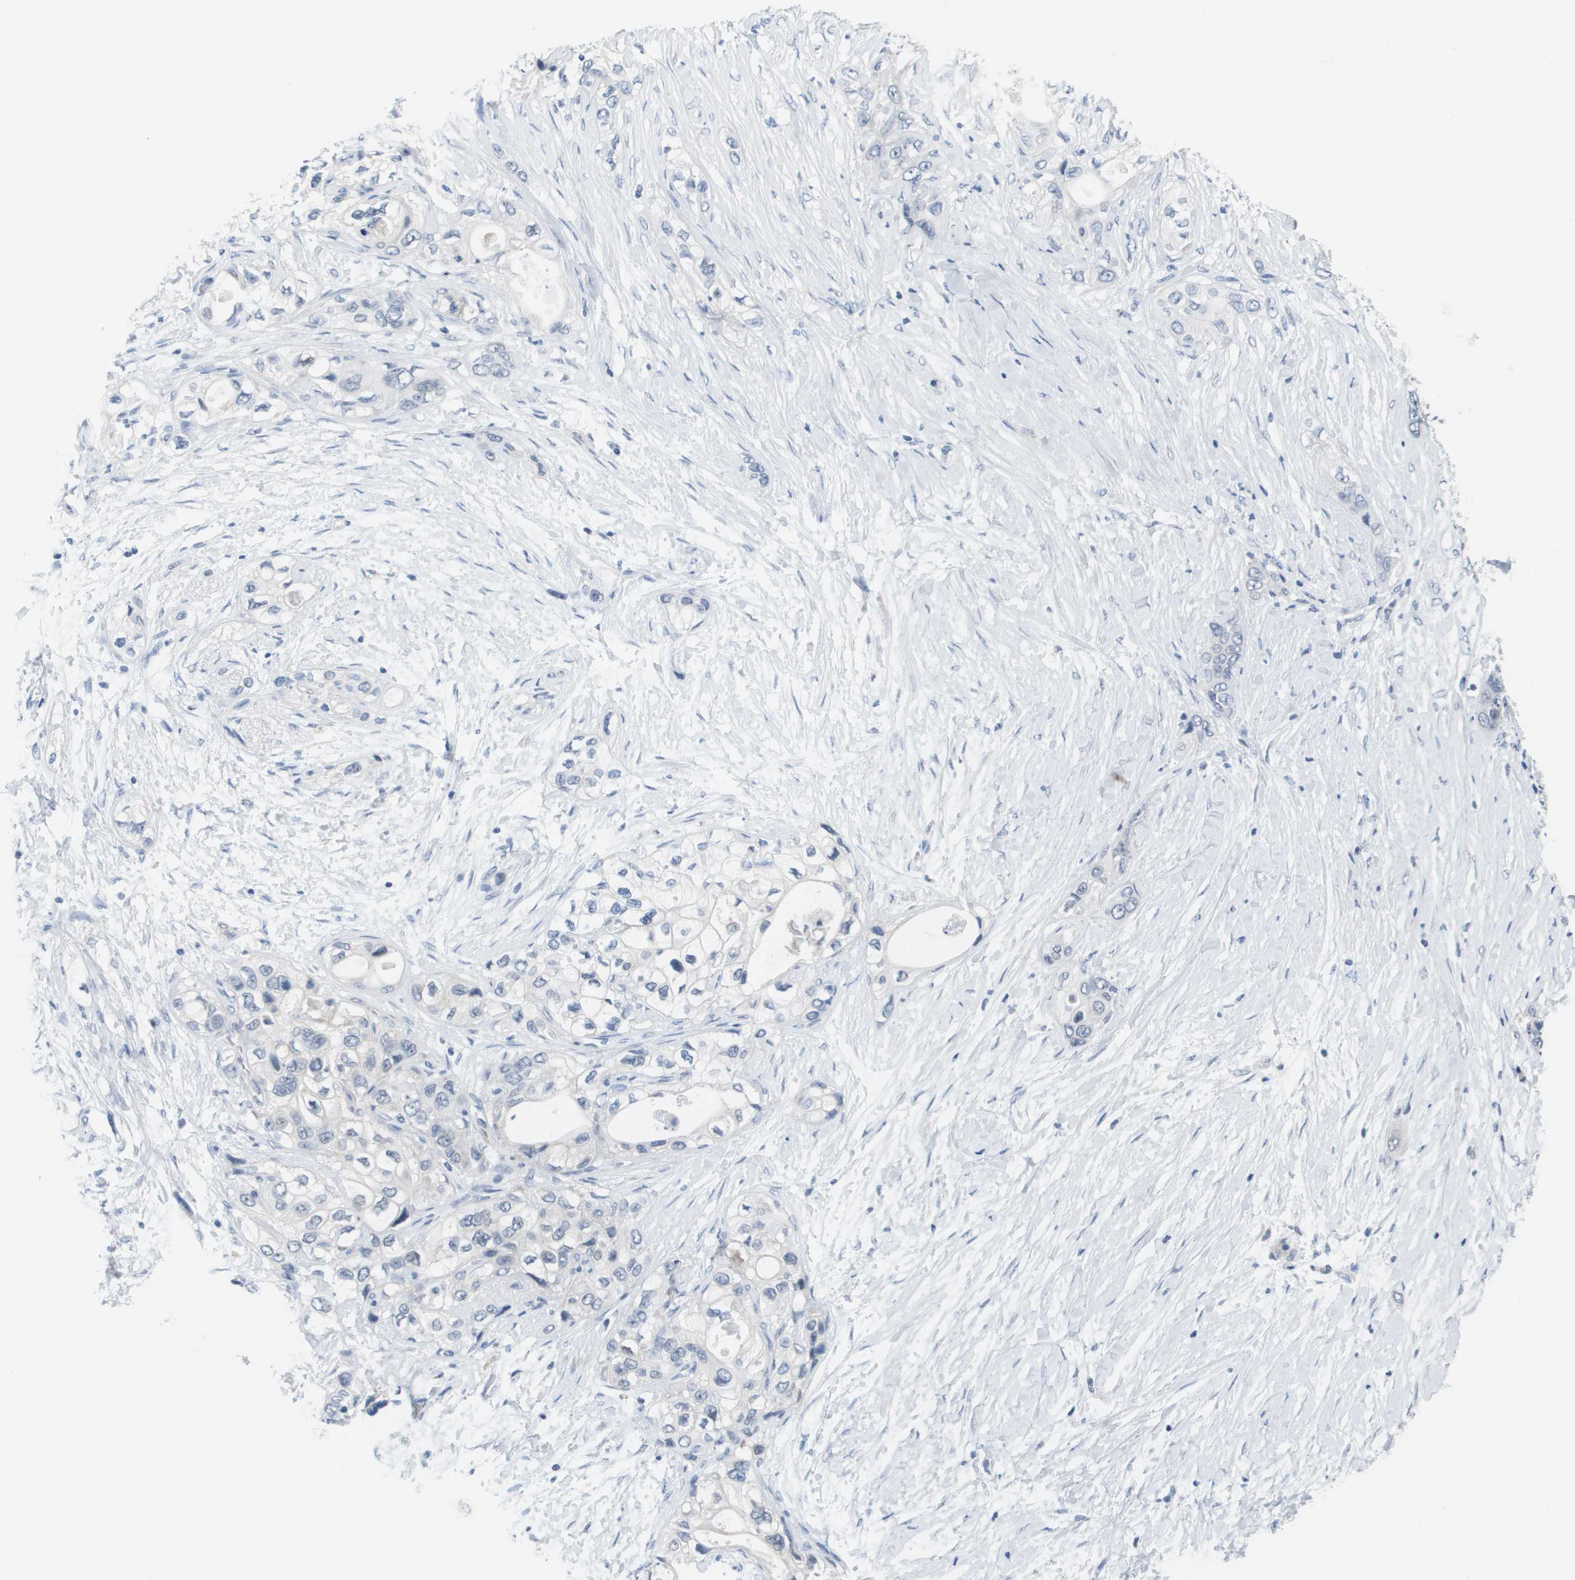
{"staining": {"intensity": "negative", "quantity": "none", "location": "none"}, "tissue": "pancreatic cancer", "cell_type": "Tumor cells", "image_type": "cancer", "snomed": [{"axis": "morphology", "description": "Adenocarcinoma, NOS"}, {"axis": "topography", "description": "Pancreas"}], "caption": "Tumor cells show no significant protein expression in adenocarcinoma (pancreatic).", "gene": "PDE4A", "patient": {"sex": "female", "age": 70}}